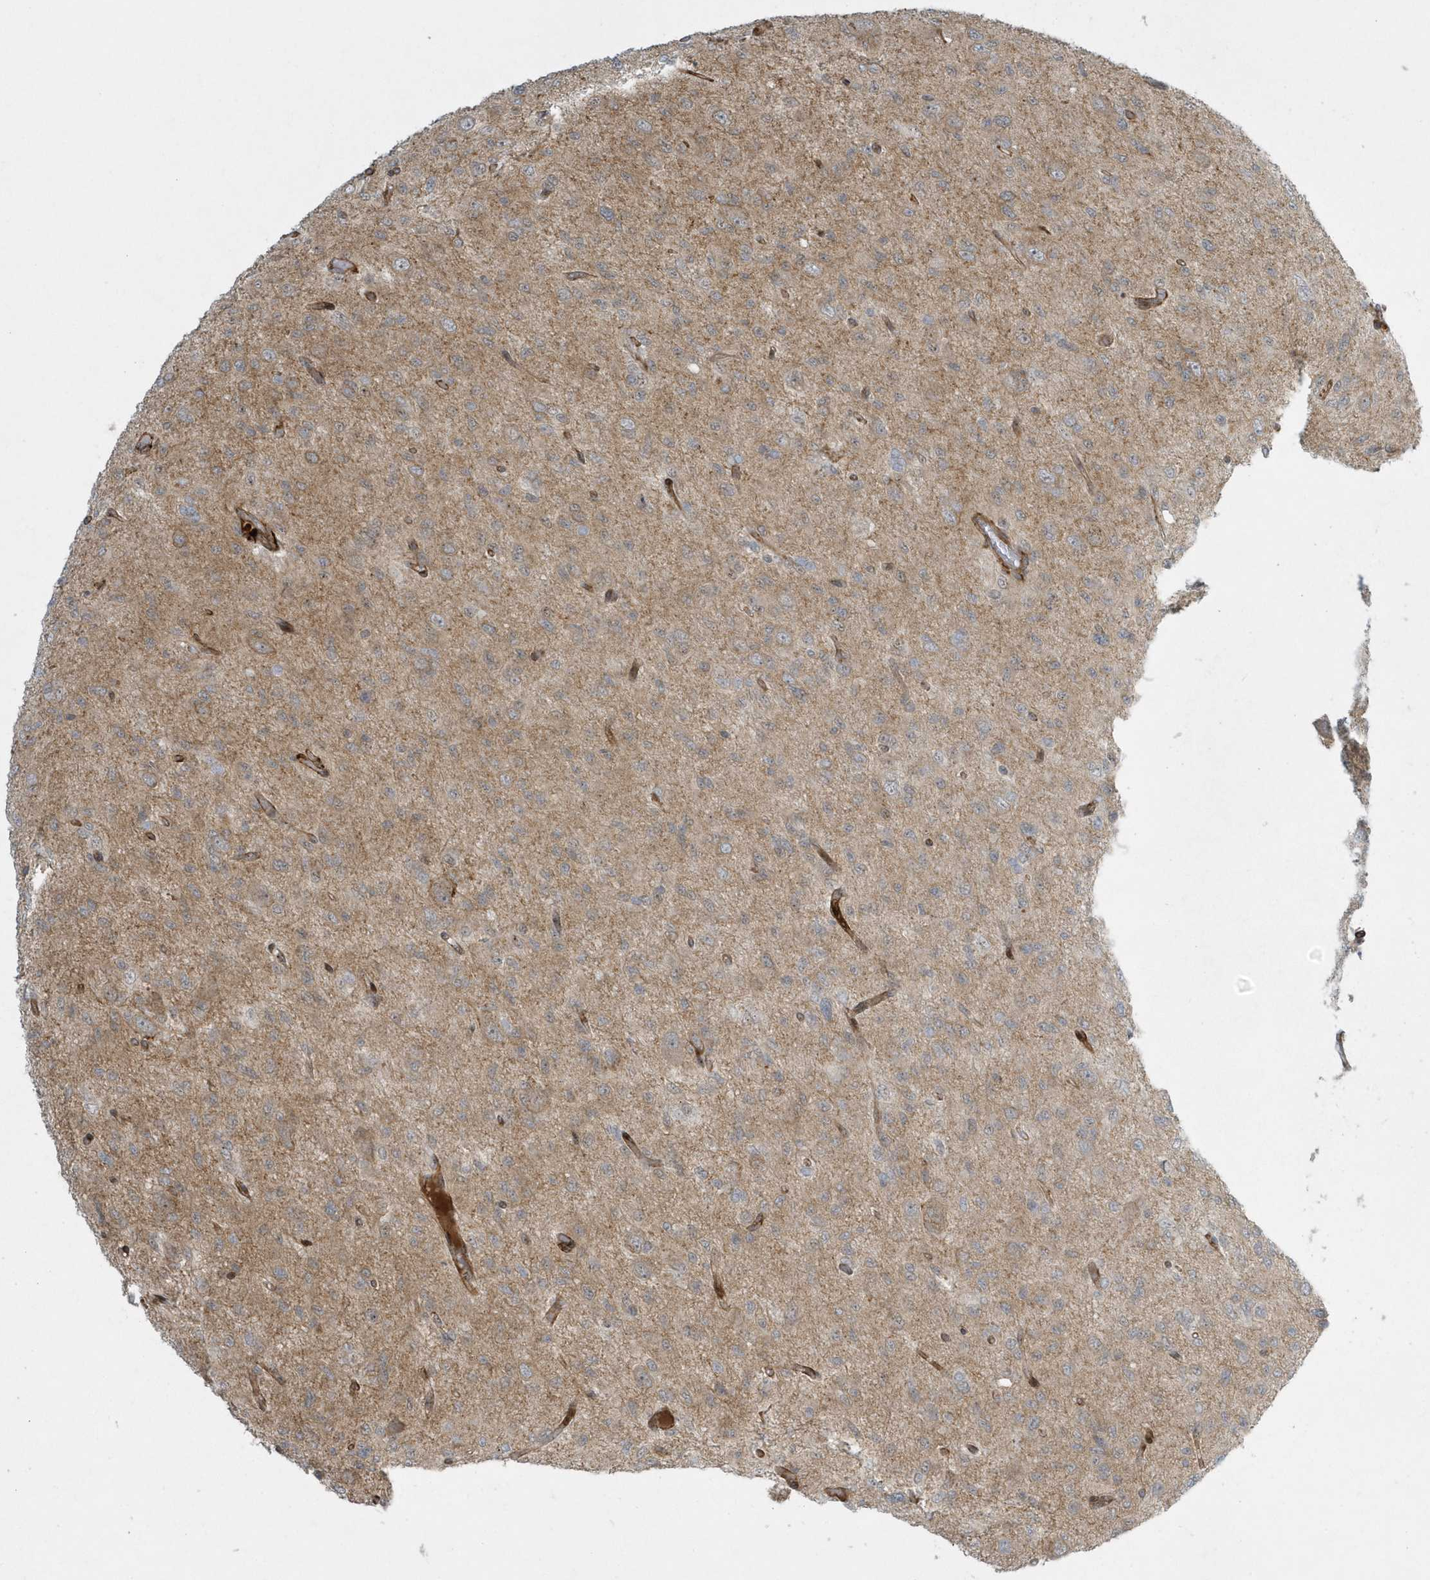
{"staining": {"intensity": "weak", "quantity": ">75%", "location": "cytoplasmic/membranous"}, "tissue": "glioma", "cell_type": "Tumor cells", "image_type": "cancer", "snomed": [{"axis": "morphology", "description": "Glioma, malignant, High grade"}, {"axis": "topography", "description": "Brain"}], "caption": "Immunohistochemical staining of glioma displays low levels of weak cytoplasmic/membranous protein positivity in about >75% of tumor cells.", "gene": "MASP2", "patient": {"sex": "female", "age": 59}}